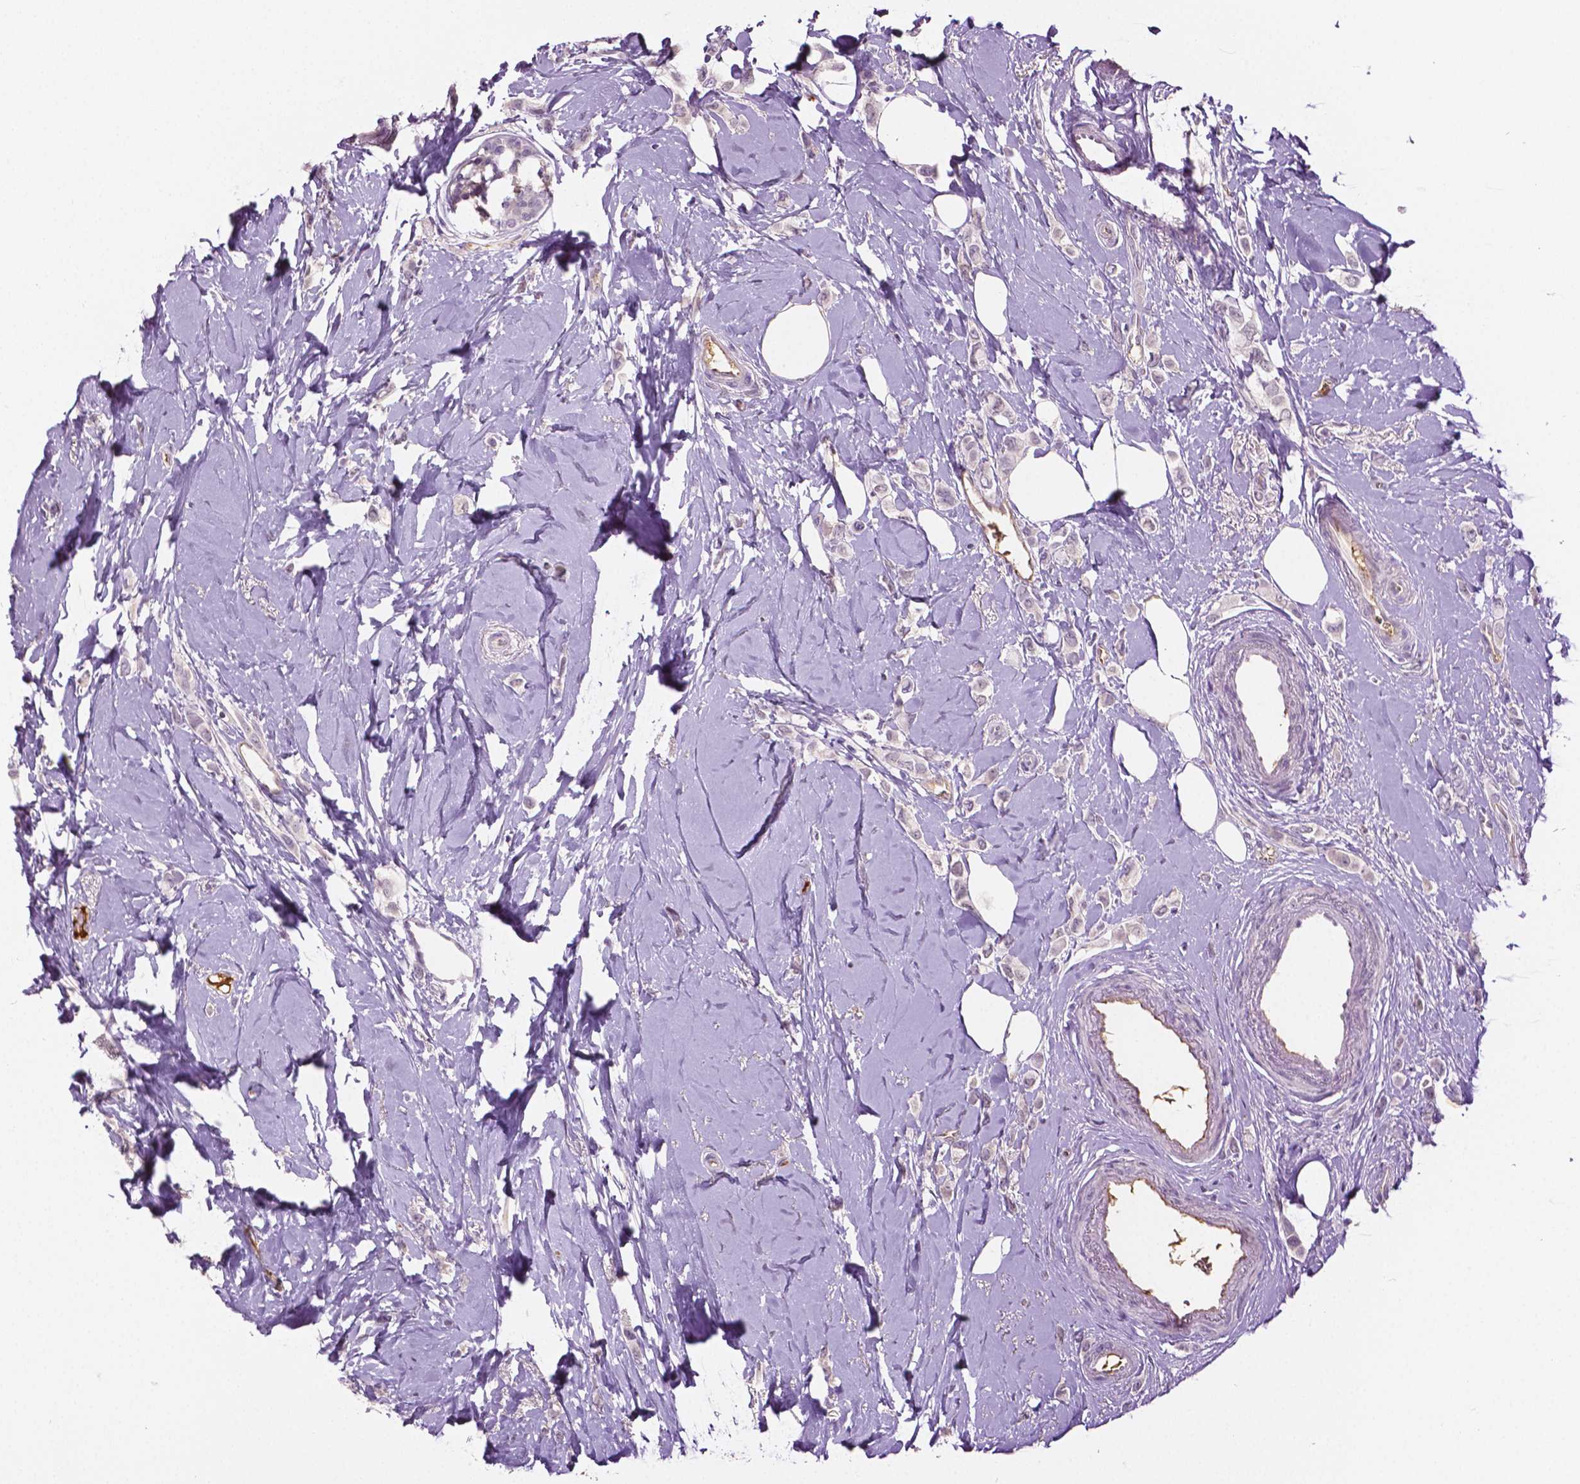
{"staining": {"intensity": "negative", "quantity": "none", "location": "none"}, "tissue": "breast cancer", "cell_type": "Tumor cells", "image_type": "cancer", "snomed": [{"axis": "morphology", "description": "Lobular carcinoma"}, {"axis": "topography", "description": "Breast"}], "caption": "Immunohistochemical staining of breast lobular carcinoma reveals no significant staining in tumor cells.", "gene": "PTPN5", "patient": {"sex": "female", "age": 66}}